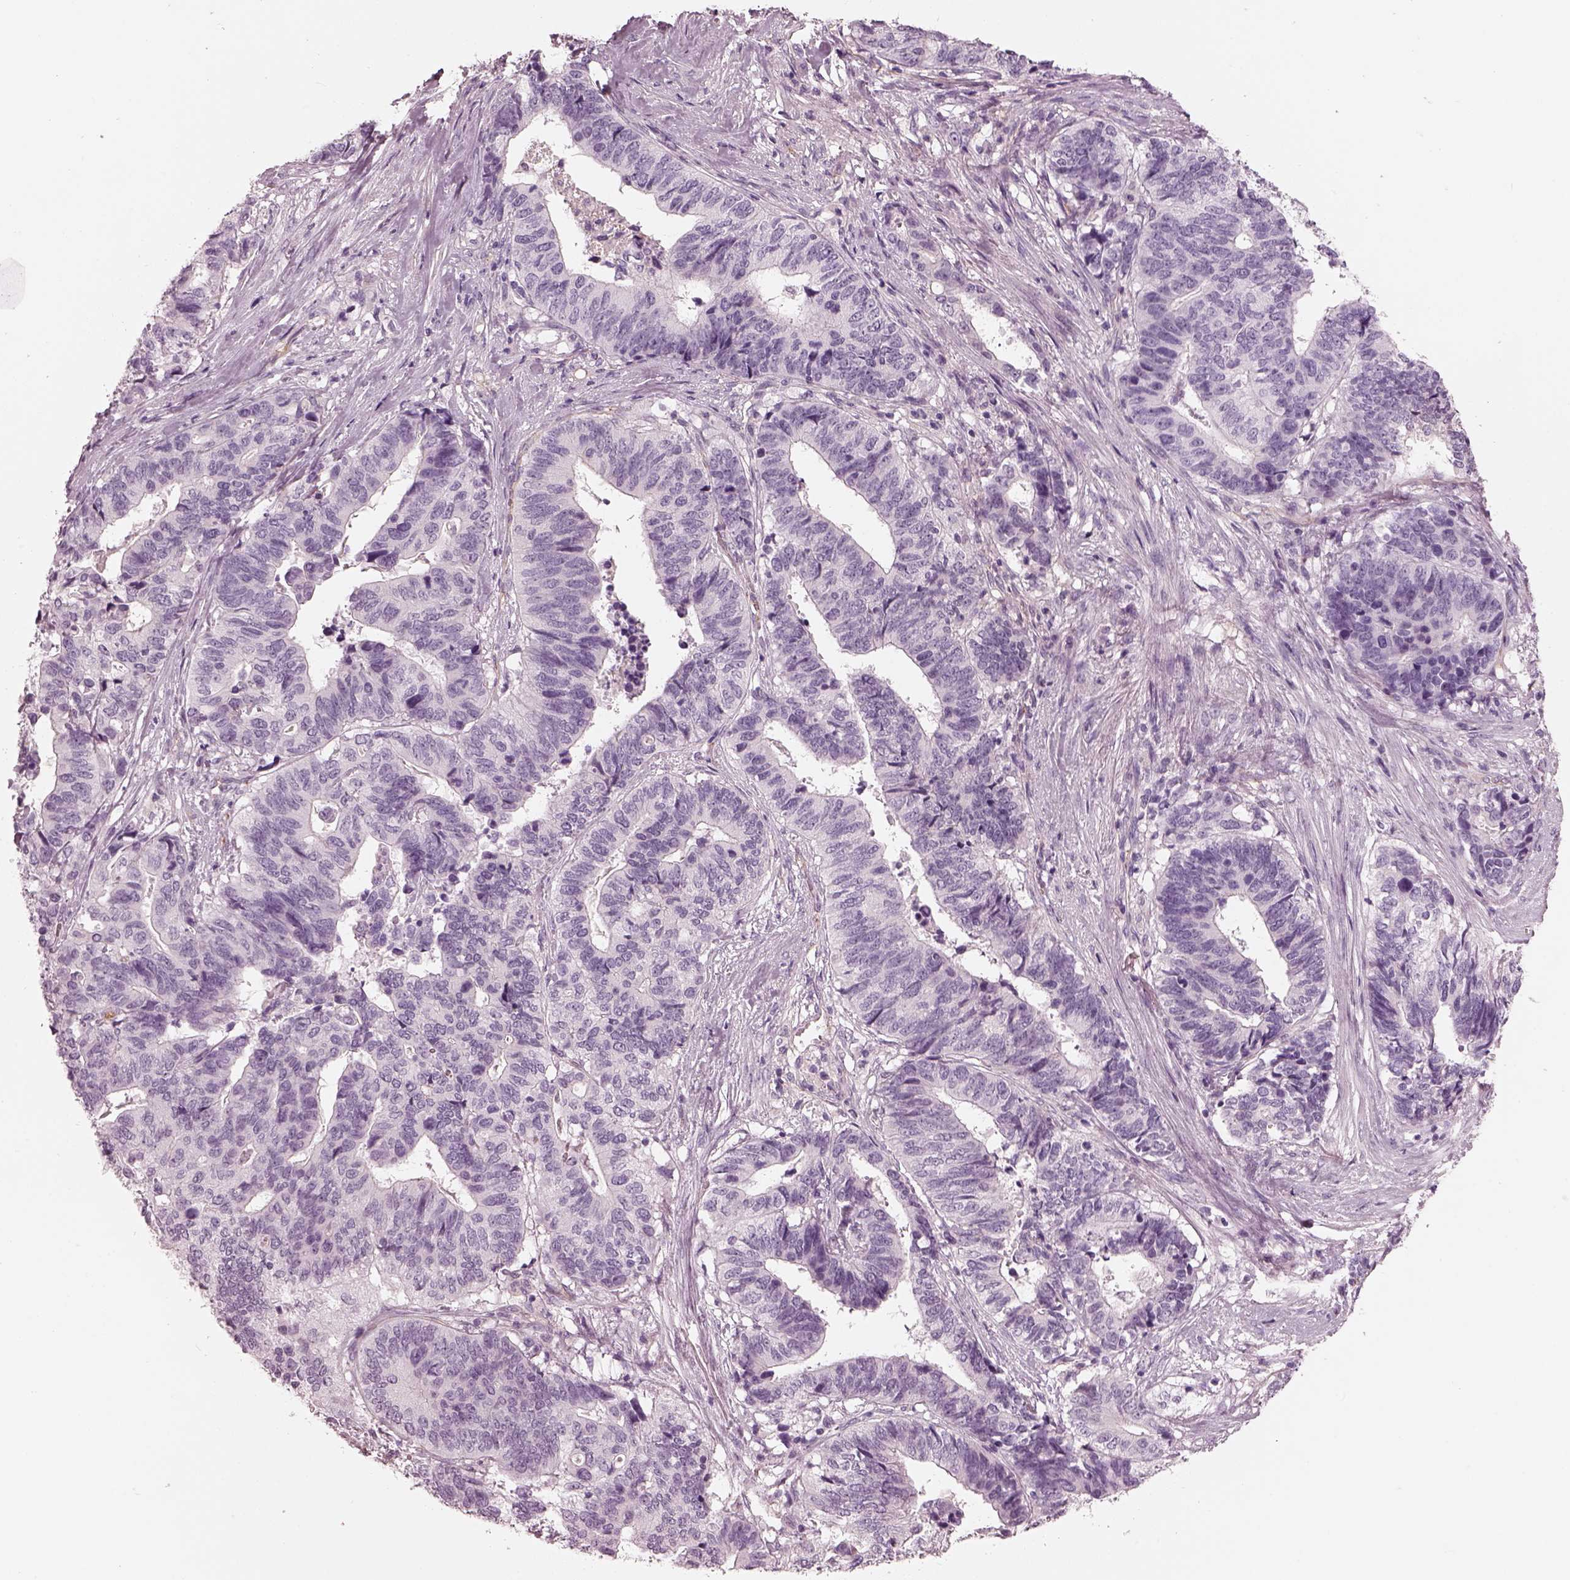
{"staining": {"intensity": "negative", "quantity": "none", "location": "none"}, "tissue": "stomach cancer", "cell_type": "Tumor cells", "image_type": "cancer", "snomed": [{"axis": "morphology", "description": "Adenocarcinoma, NOS"}, {"axis": "topography", "description": "Stomach, upper"}], "caption": "Tumor cells are negative for brown protein staining in stomach cancer (adenocarcinoma).", "gene": "EIF4E1B", "patient": {"sex": "female", "age": 67}}